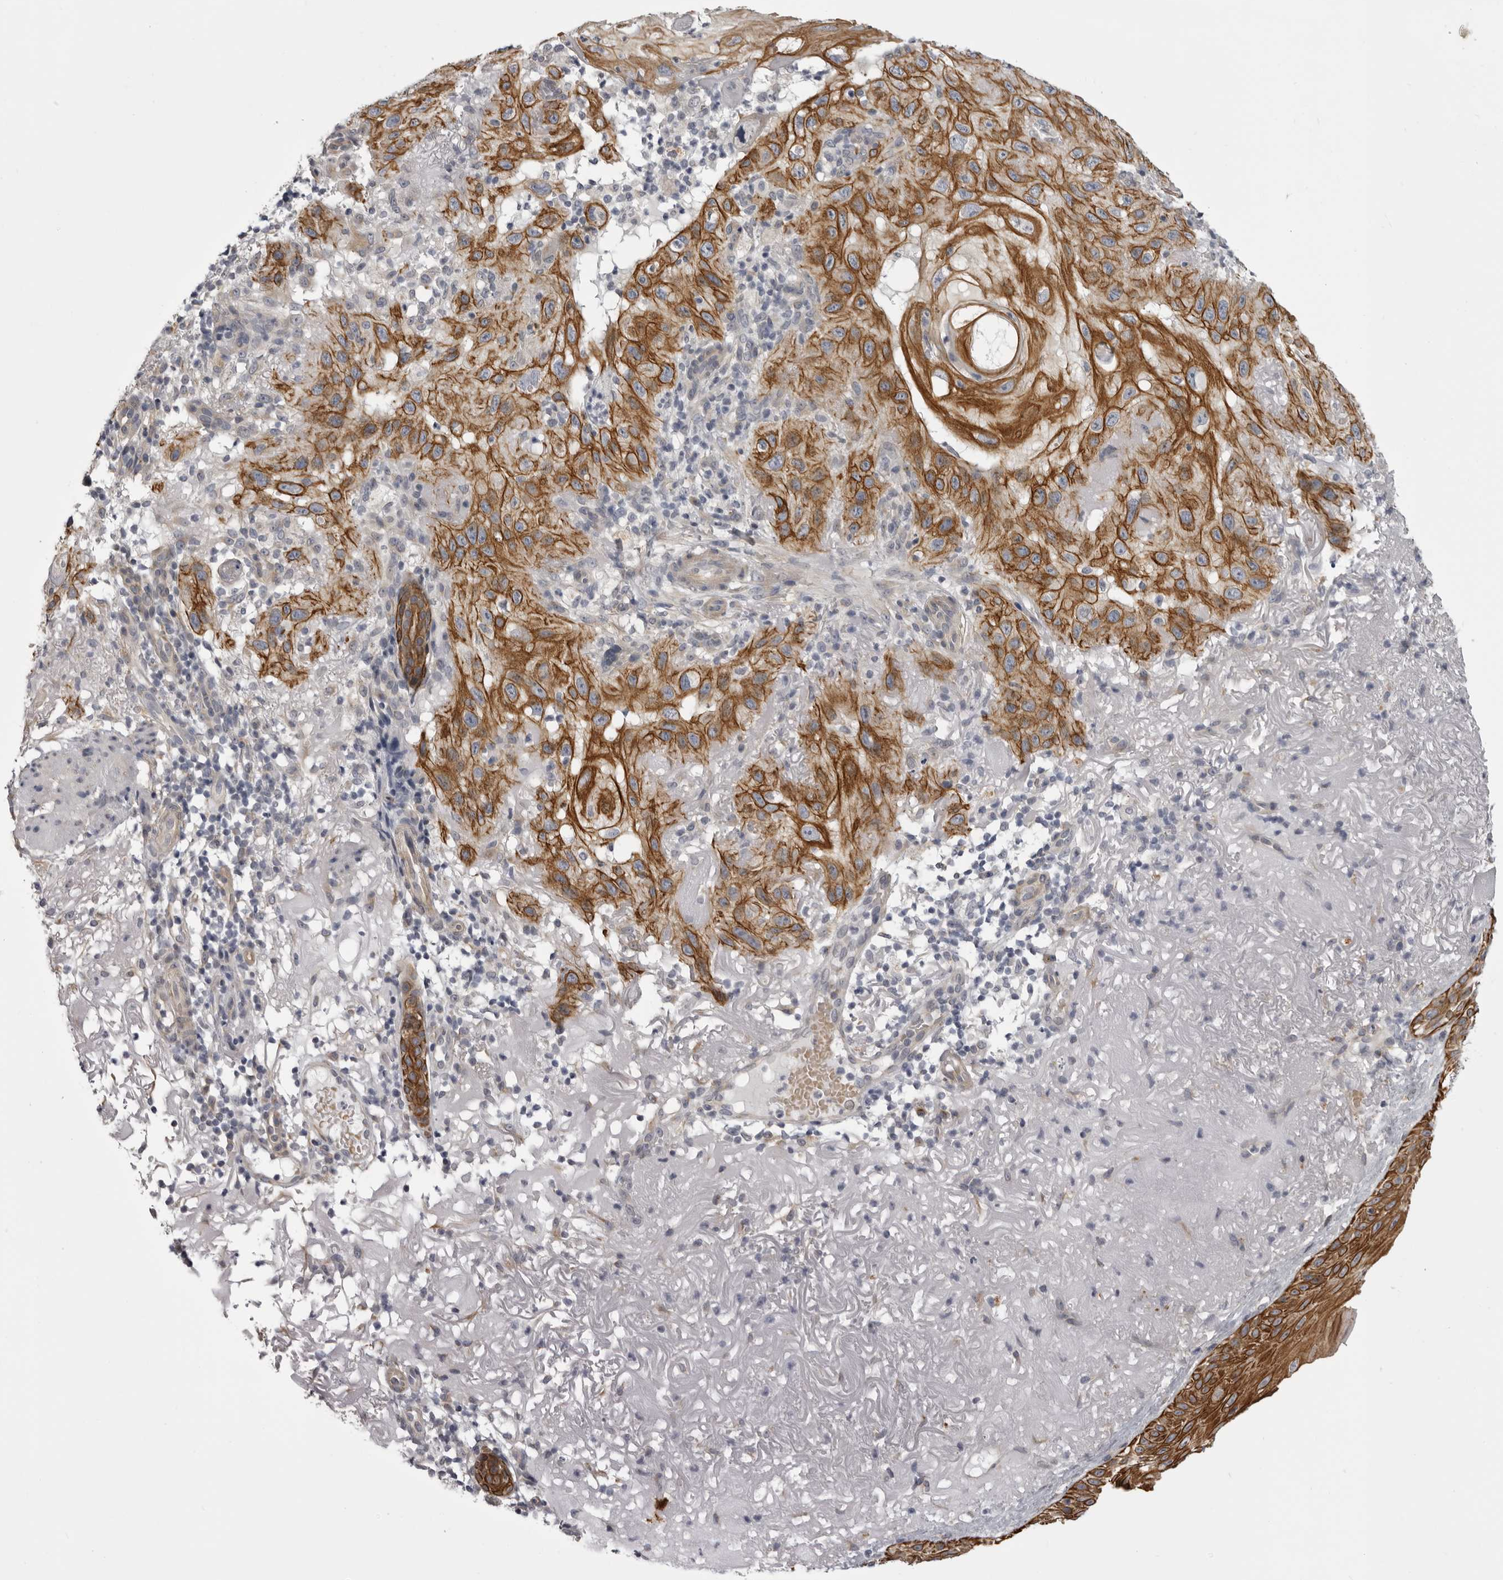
{"staining": {"intensity": "strong", "quantity": ">75%", "location": "cytoplasmic/membranous"}, "tissue": "skin cancer", "cell_type": "Tumor cells", "image_type": "cancer", "snomed": [{"axis": "morphology", "description": "Normal tissue, NOS"}, {"axis": "morphology", "description": "Squamous cell carcinoma, NOS"}, {"axis": "topography", "description": "Skin"}], "caption": "Protein expression analysis of human skin squamous cell carcinoma reveals strong cytoplasmic/membranous positivity in about >75% of tumor cells. (IHC, brightfield microscopy, high magnification).", "gene": "EPHA10", "patient": {"sex": "female", "age": 96}}